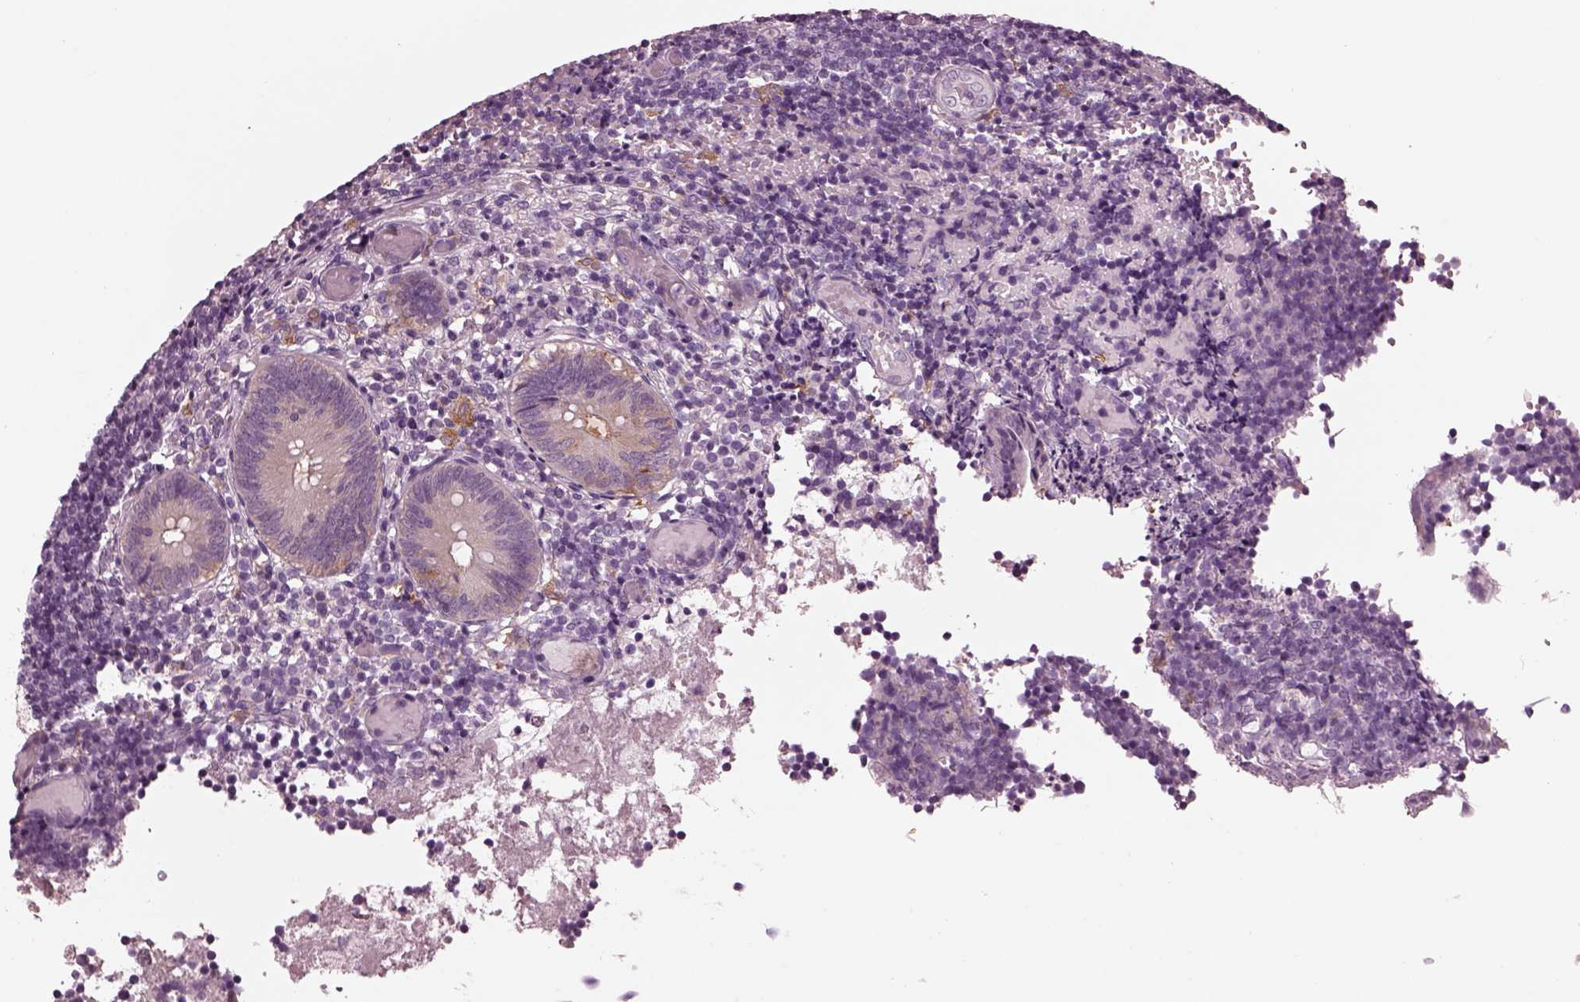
{"staining": {"intensity": "negative", "quantity": "none", "location": "none"}, "tissue": "appendix", "cell_type": "Glandular cells", "image_type": "normal", "snomed": [{"axis": "morphology", "description": "Normal tissue, NOS"}, {"axis": "topography", "description": "Appendix"}], "caption": "Immunohistochemistry of benign appendix displays no staining in glandular cells.", "gene": "SHTN1", "patient": {"sex": "female", "age": 32}}